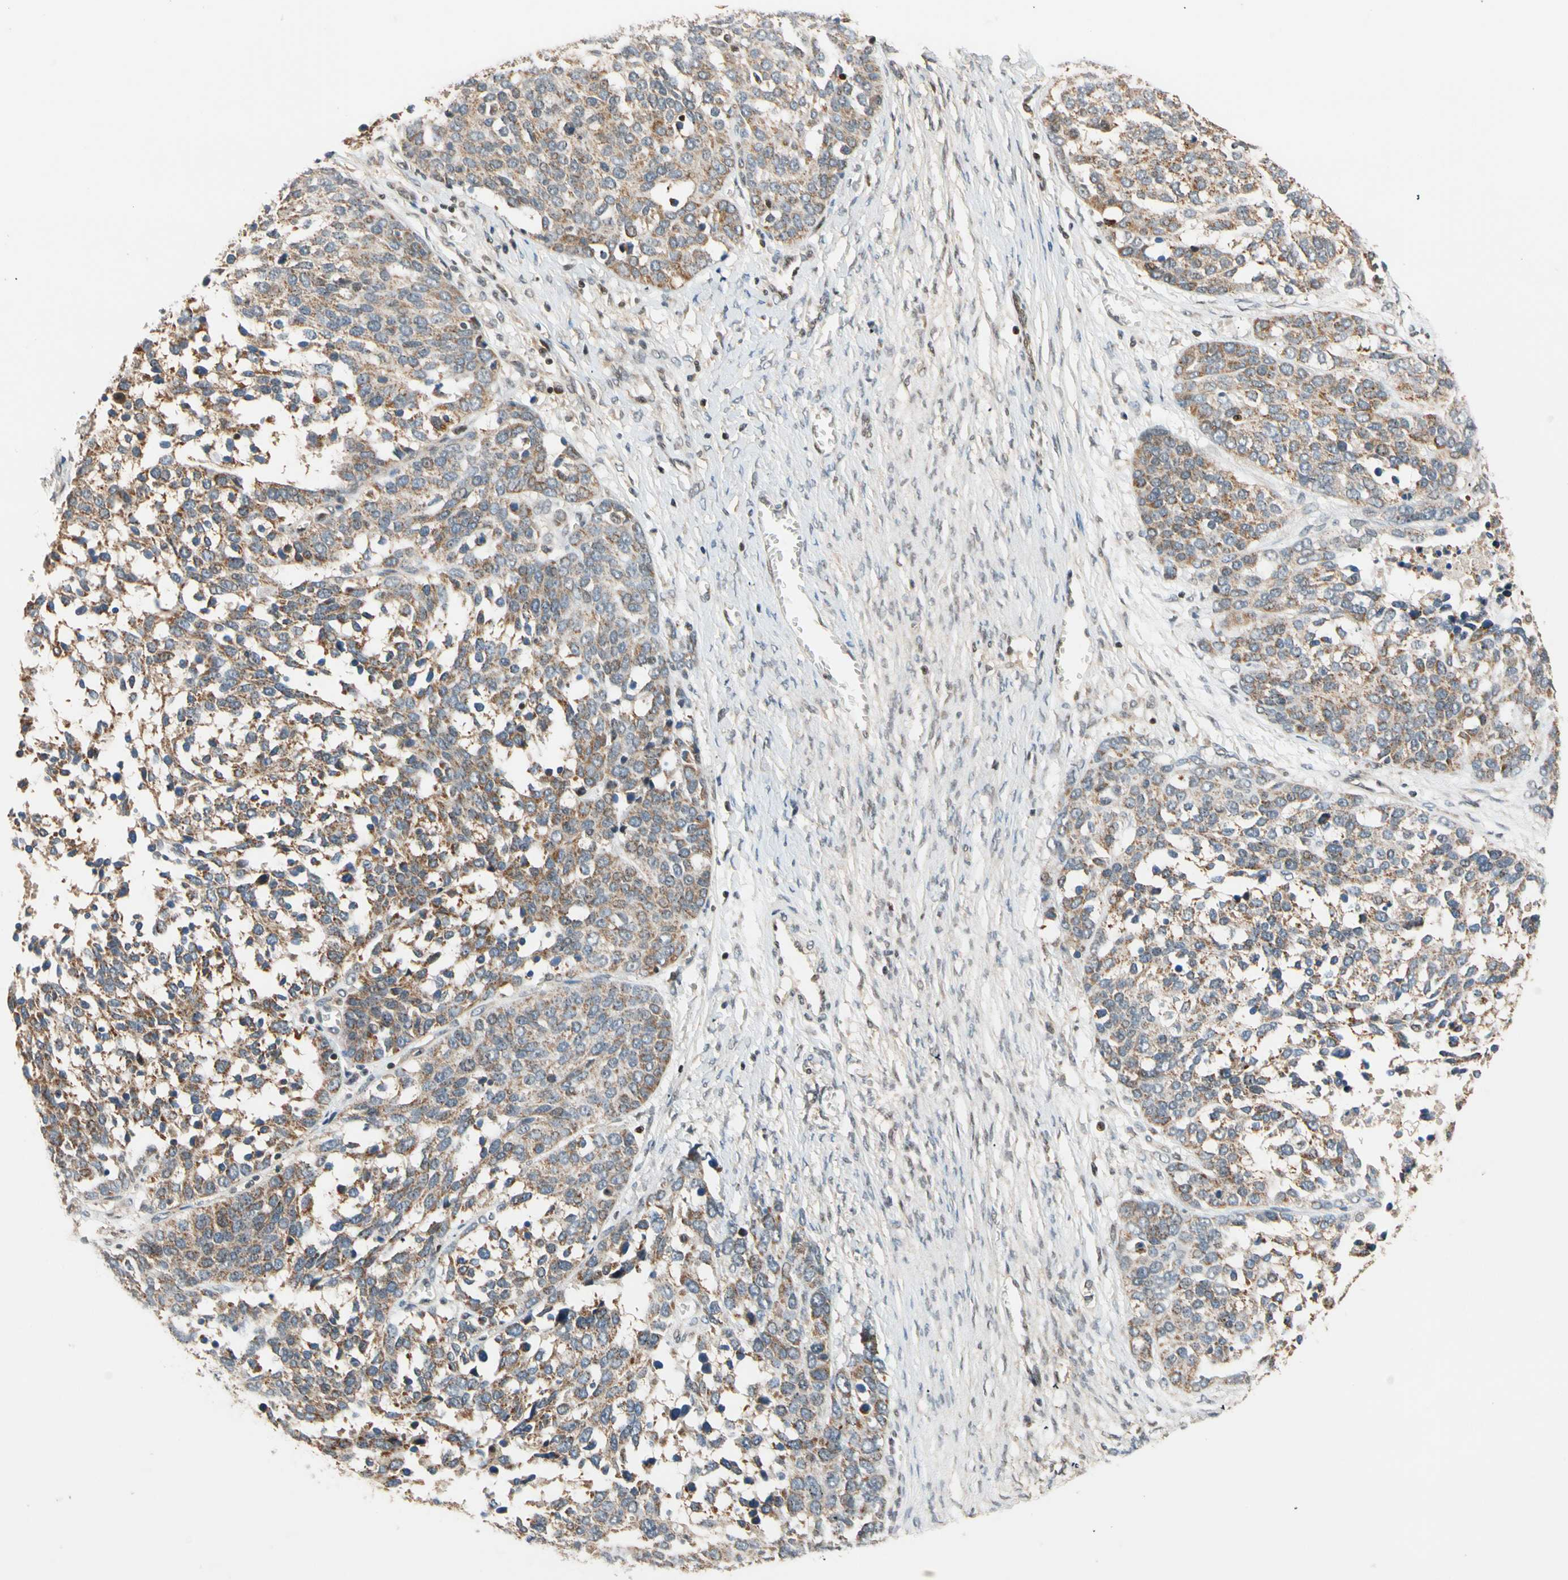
{"staining": {"intensity": "moderate", "quantity": ">75%", "location": "cytoplasmic/membranous"}, "tissue": "ovarian cancer", "cell_type": "Tumor cells", "image_type": "cancer", "snomed": [{"axis": "morphology", "description": "Cystadenocarcinoma, serous, NOS"}, {"axis": "topography", "description": "Ovary"}], "caption": "This image demonstrates ovarian cancer stained with immunohistochemistry to label a protein in brown. The cytoplasmic/membranous of tumor cells show moderate positivity for the protein. Nuclei are counter-stained blue.", "gene": "HECW1", "patient": {"sex": "female", "age": 44}}